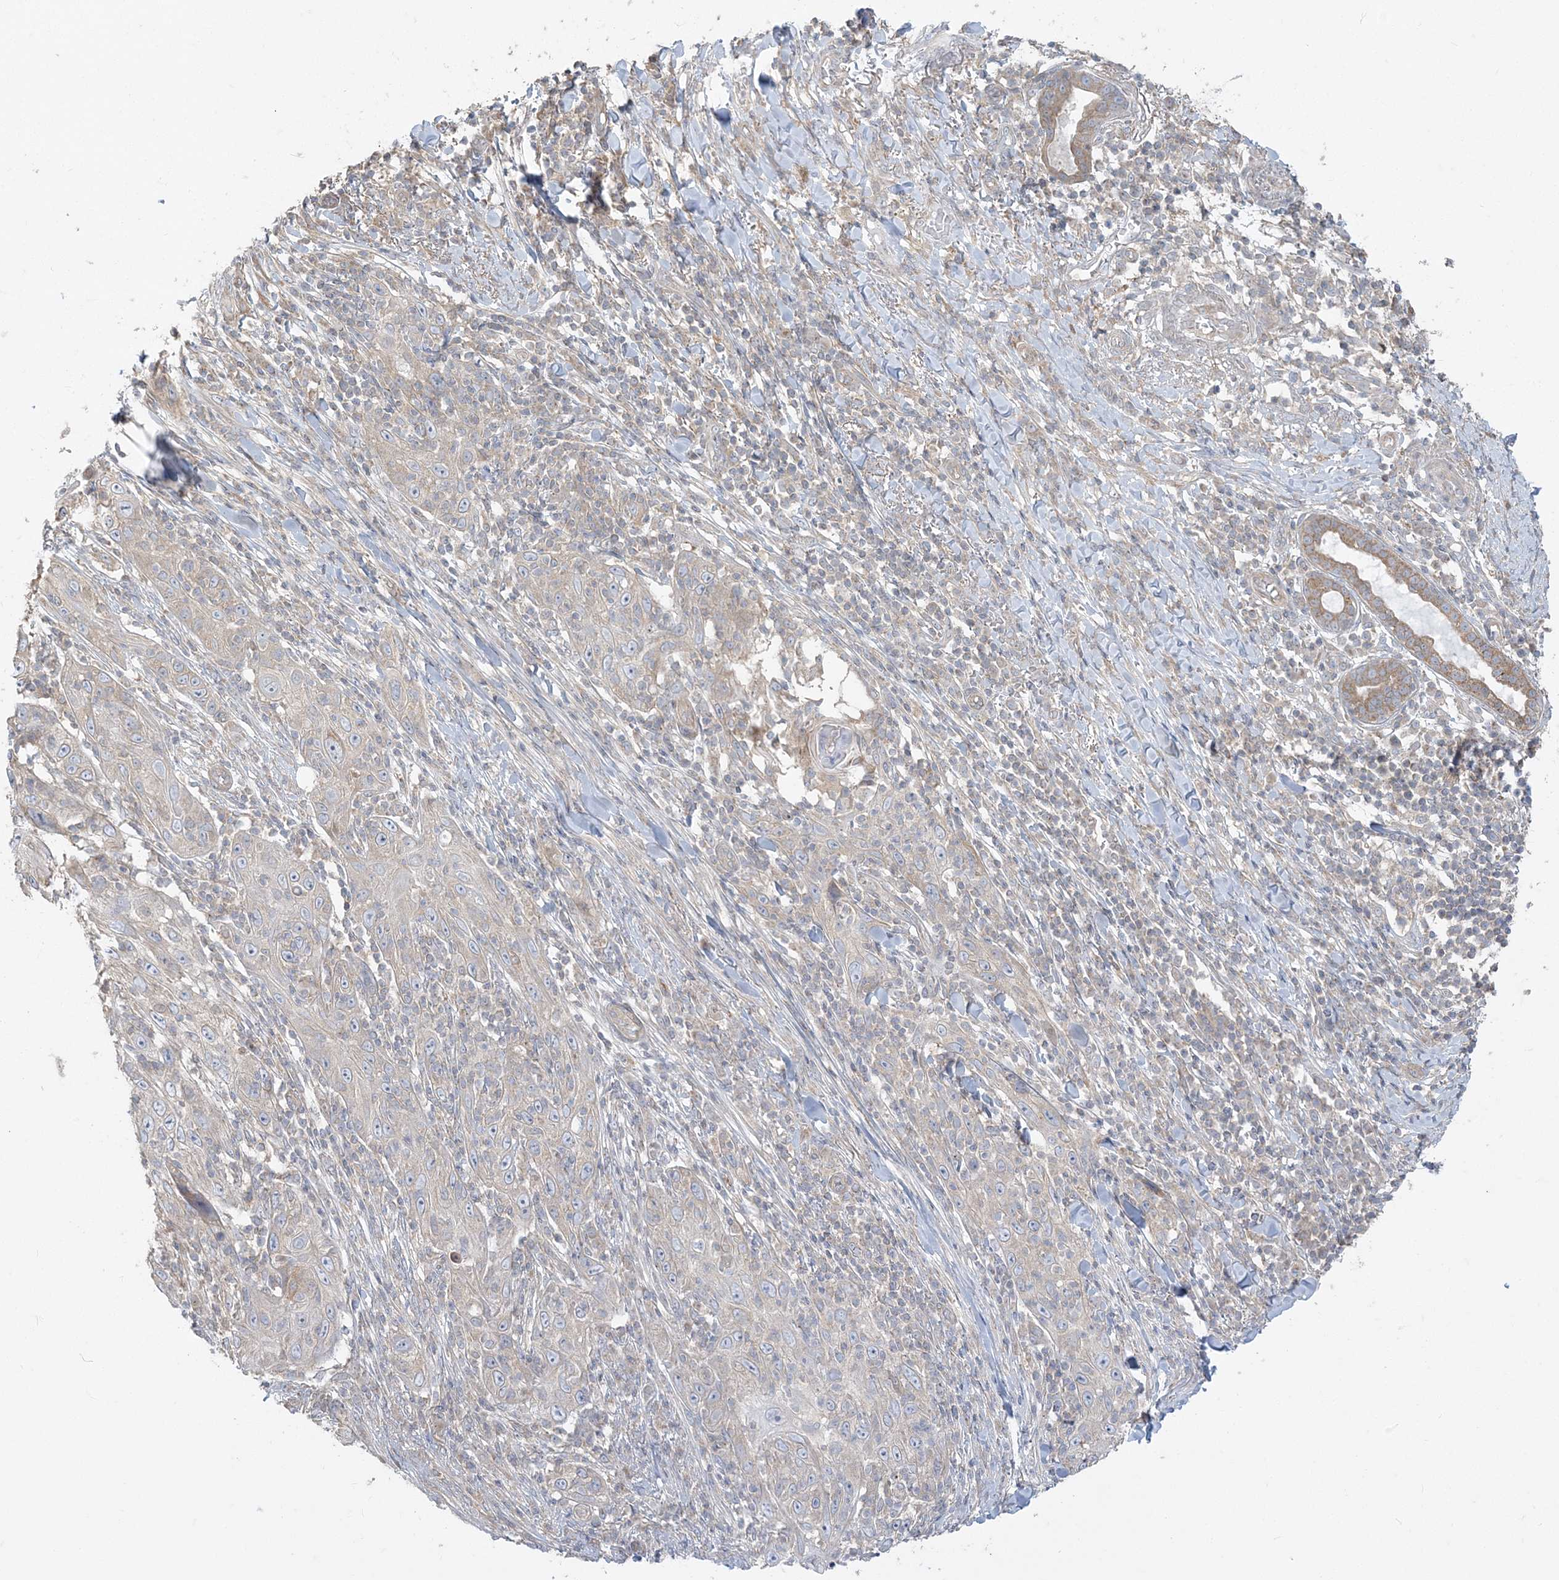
{"staining": {"intensity": "weak", "quantity": "25%-75%", "location": "cytoplasmic/membranous"}, "tissue": "skin cancer", "cell_type": "Tumor cells", "image_type": "cancer", "snomed": [{"axis": "morphology", "description": "Squamous cell carcinoma, NOS"}, {"axis": "topography", "description": "Skin"}], "caption": "There is low levels of weak cytoplasmic/membranous positivity in tumor cells of squamous cell carcinoma (skin), as demonstrated by immunohistochemical staining (brown color).", "gene": "ZC3H6", "patient": {"sex": "female", "age": 88}}